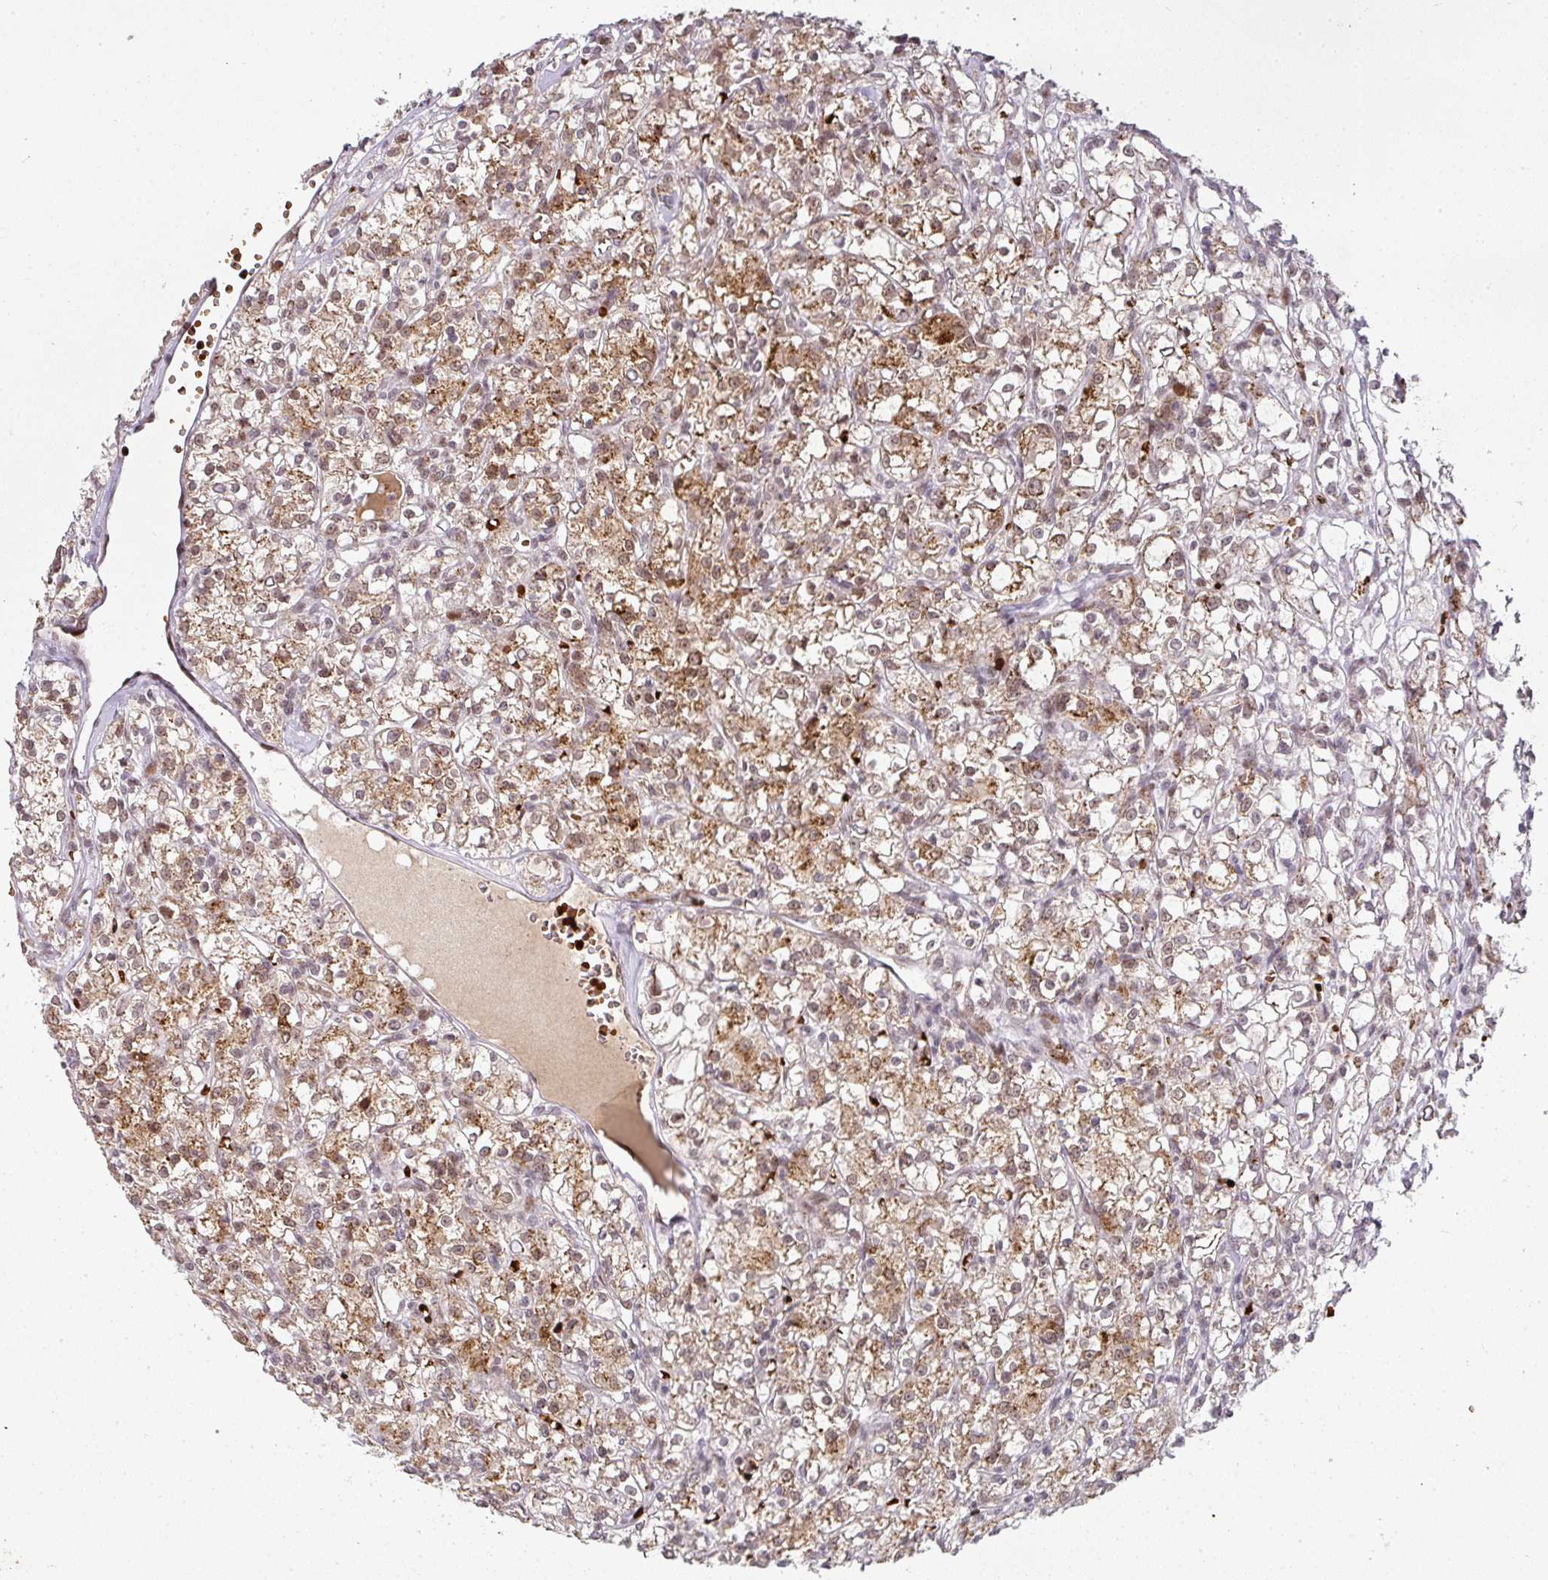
{"staining": {"intensity": "moderate", "quantity": ">75%", "location": "cytoplasmic/membranous"}, "tissue": "renal cancer", "cell_type": "Tumor cells", "image_type": "cancer", "snomed": [{"axis": "morphology", "description": "Adenocarcinoma, NOS"}, {"axis": "topography", "description": "Kidney"}], "caption": "Moderate cytoplasmic/membranous positivity for a protein is seen in approximately >75% of tumor cells of renal adenocarcinoma using IHC.", "gene": "NEIL1", "patient": {"sex": "female", "age": 59}}